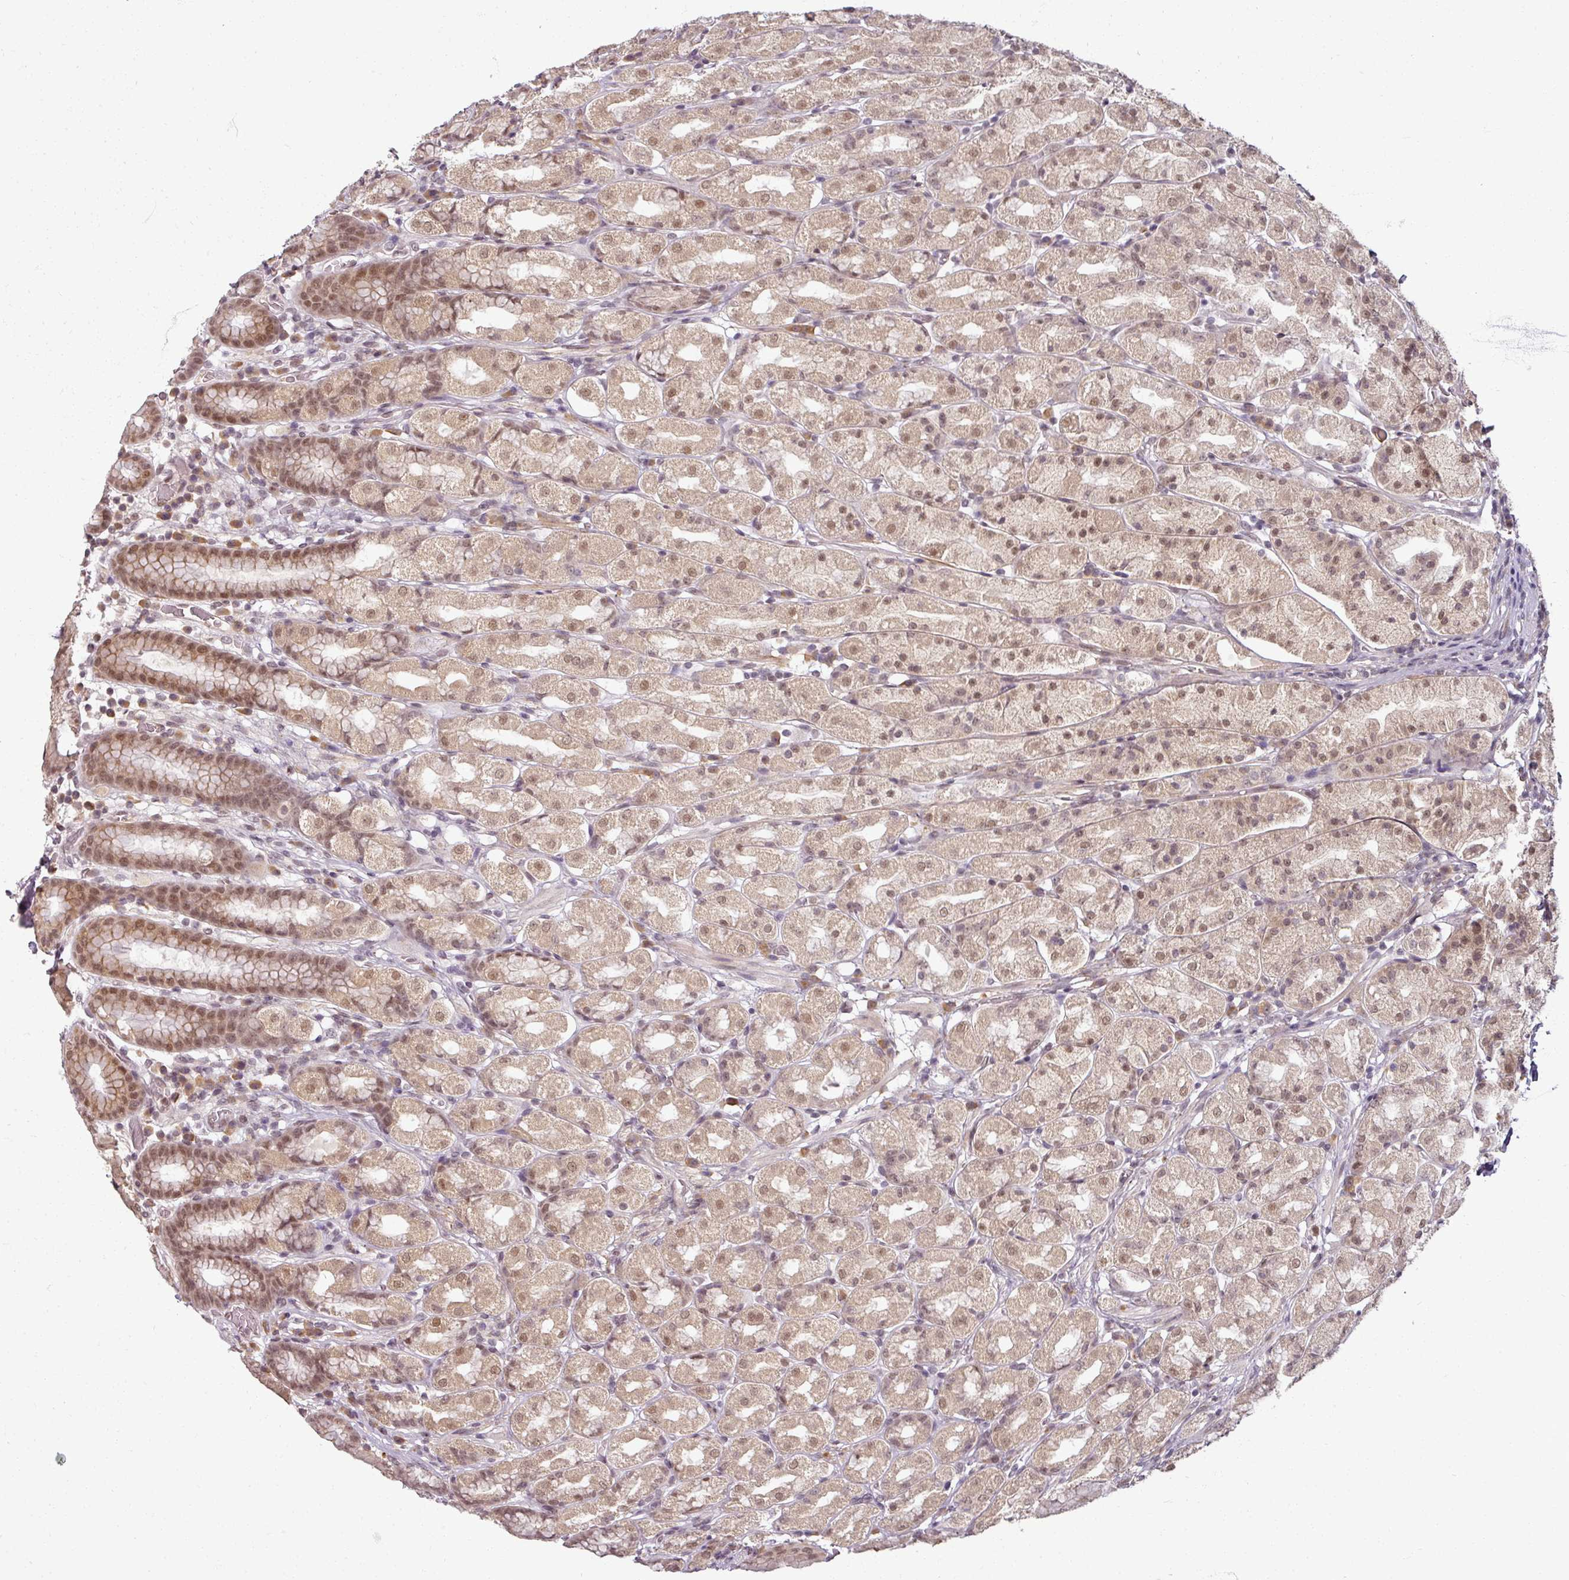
{"staining": {"intensity": "moderate", "quantity": "25%-75%", "location": "cytoplasmic/membranous,nuclear"}, "tissue": "stomach", "cell_type": "Glandular cells", "image_type": "normal", "snomed": [{"axis": "morphology", "description": "Normal tissue, NOS"}, {"axis": "topography", "description": "Stomach, upper"}, {"axis": "topography", "description": "Stomach"}], "caption": "Protein expression analysis of unremarkable stomach displays moderate cytoplasmic/membranous,nuclear staining in approximately 25%-75% of glandular cells. The protein is shown in brown color, while the nuclei are stained blue.", "gene": "POLR2G", "patient": {"sex": "male", "age": 68}}